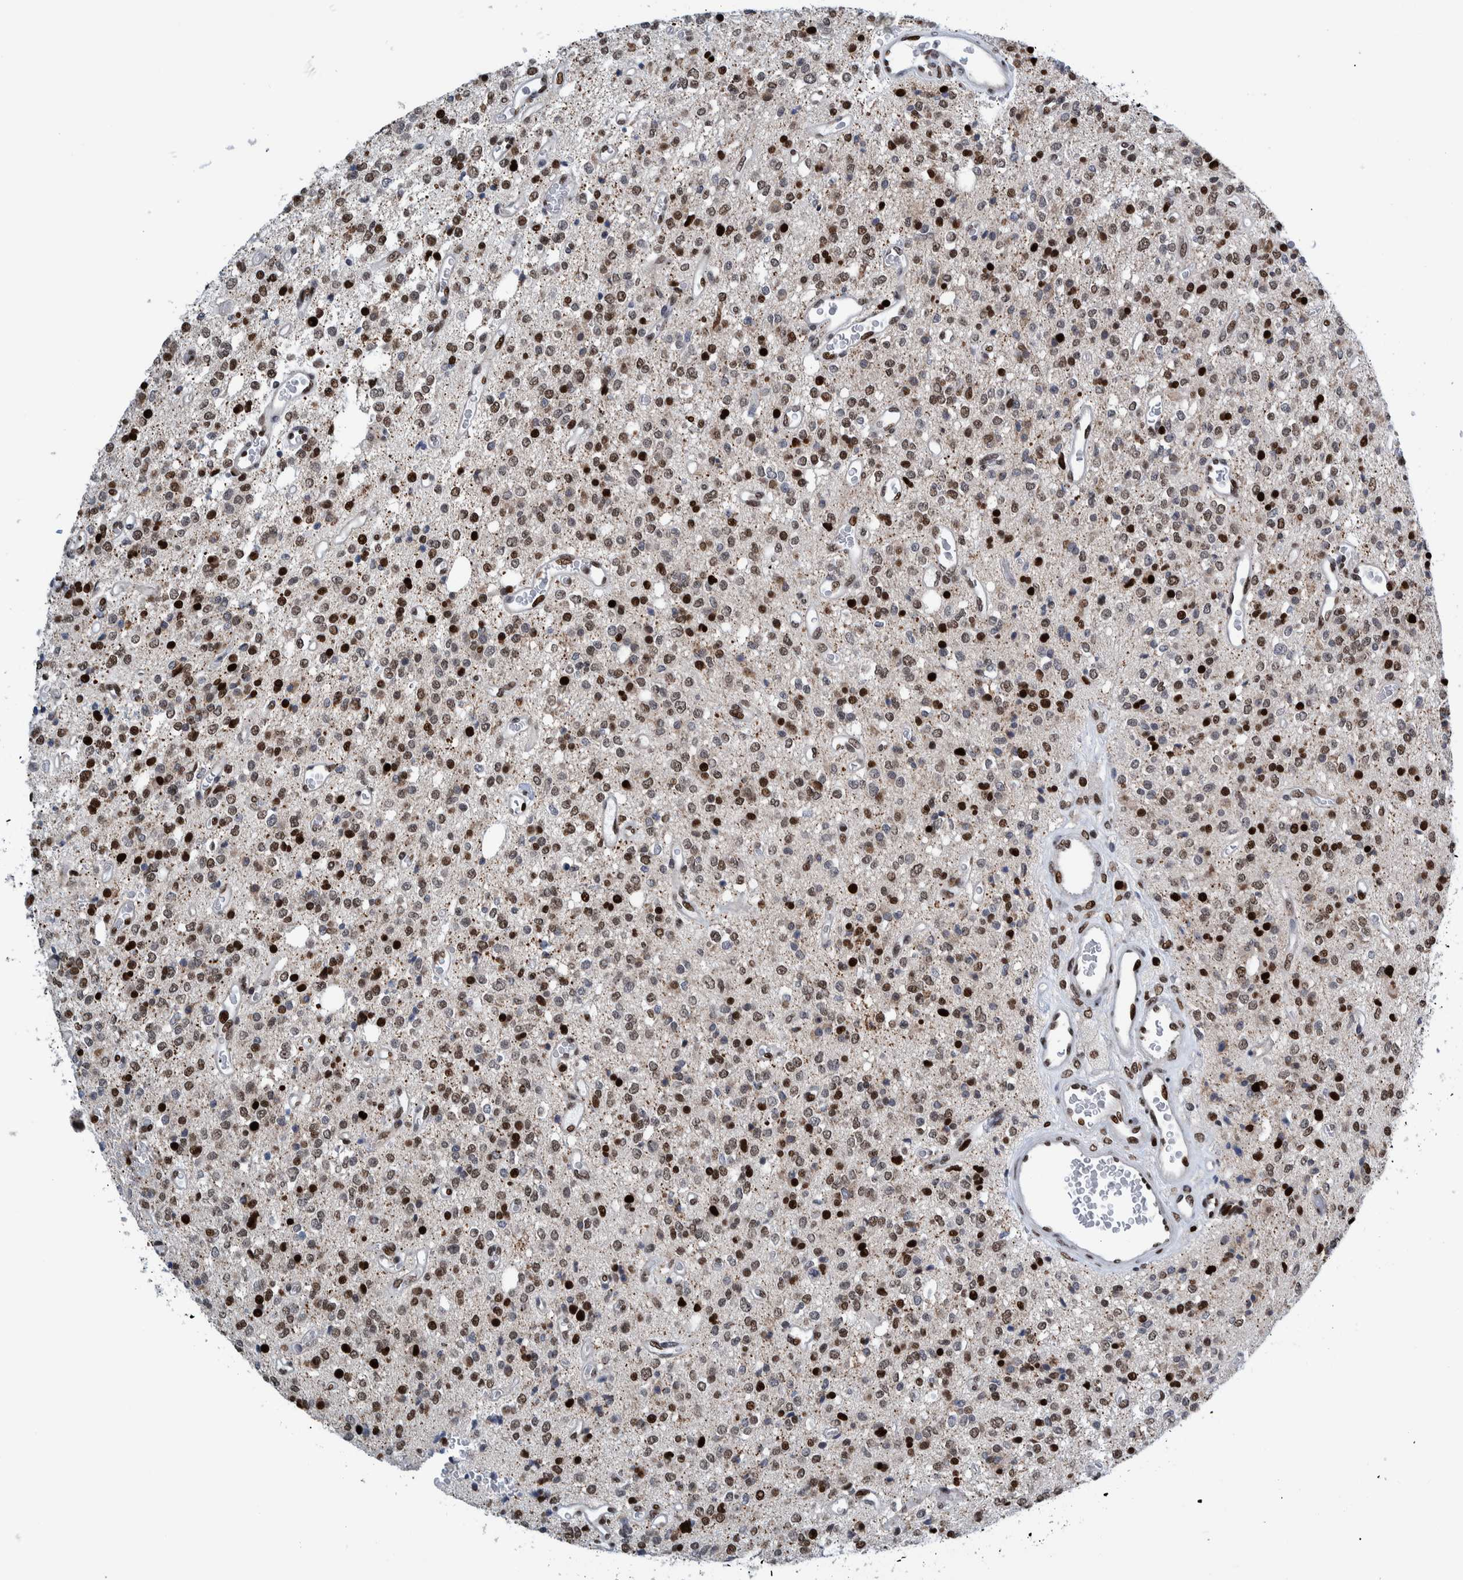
{"staining": {"intensity": "strong", "quantity": "25%-75%", "location": "nuclear"}, "tissue": "glioma", "cell_type": "Tumor cells", "image_type": "cancer", "snomed": [{"axis": "morphology", "description": "Glioma, malignant, High grade"}, {"axis": "topography", "description": "Brain"}], "caption": "Immunohistochemistry staining of high-grade glioma (malignant), which demonstrates high levels of strong nuclear staining in approximately 25%-75% of tumor cells indicating strong nuclear protein positivity. The staining was performed using DAB (3,3'-diaminobenzidine) (brown) for protein detection and nuclei were counterstained in hematoxylin (blue).", "gene": "HEATR9", "patient": {"sex": "male", "age": 34}}